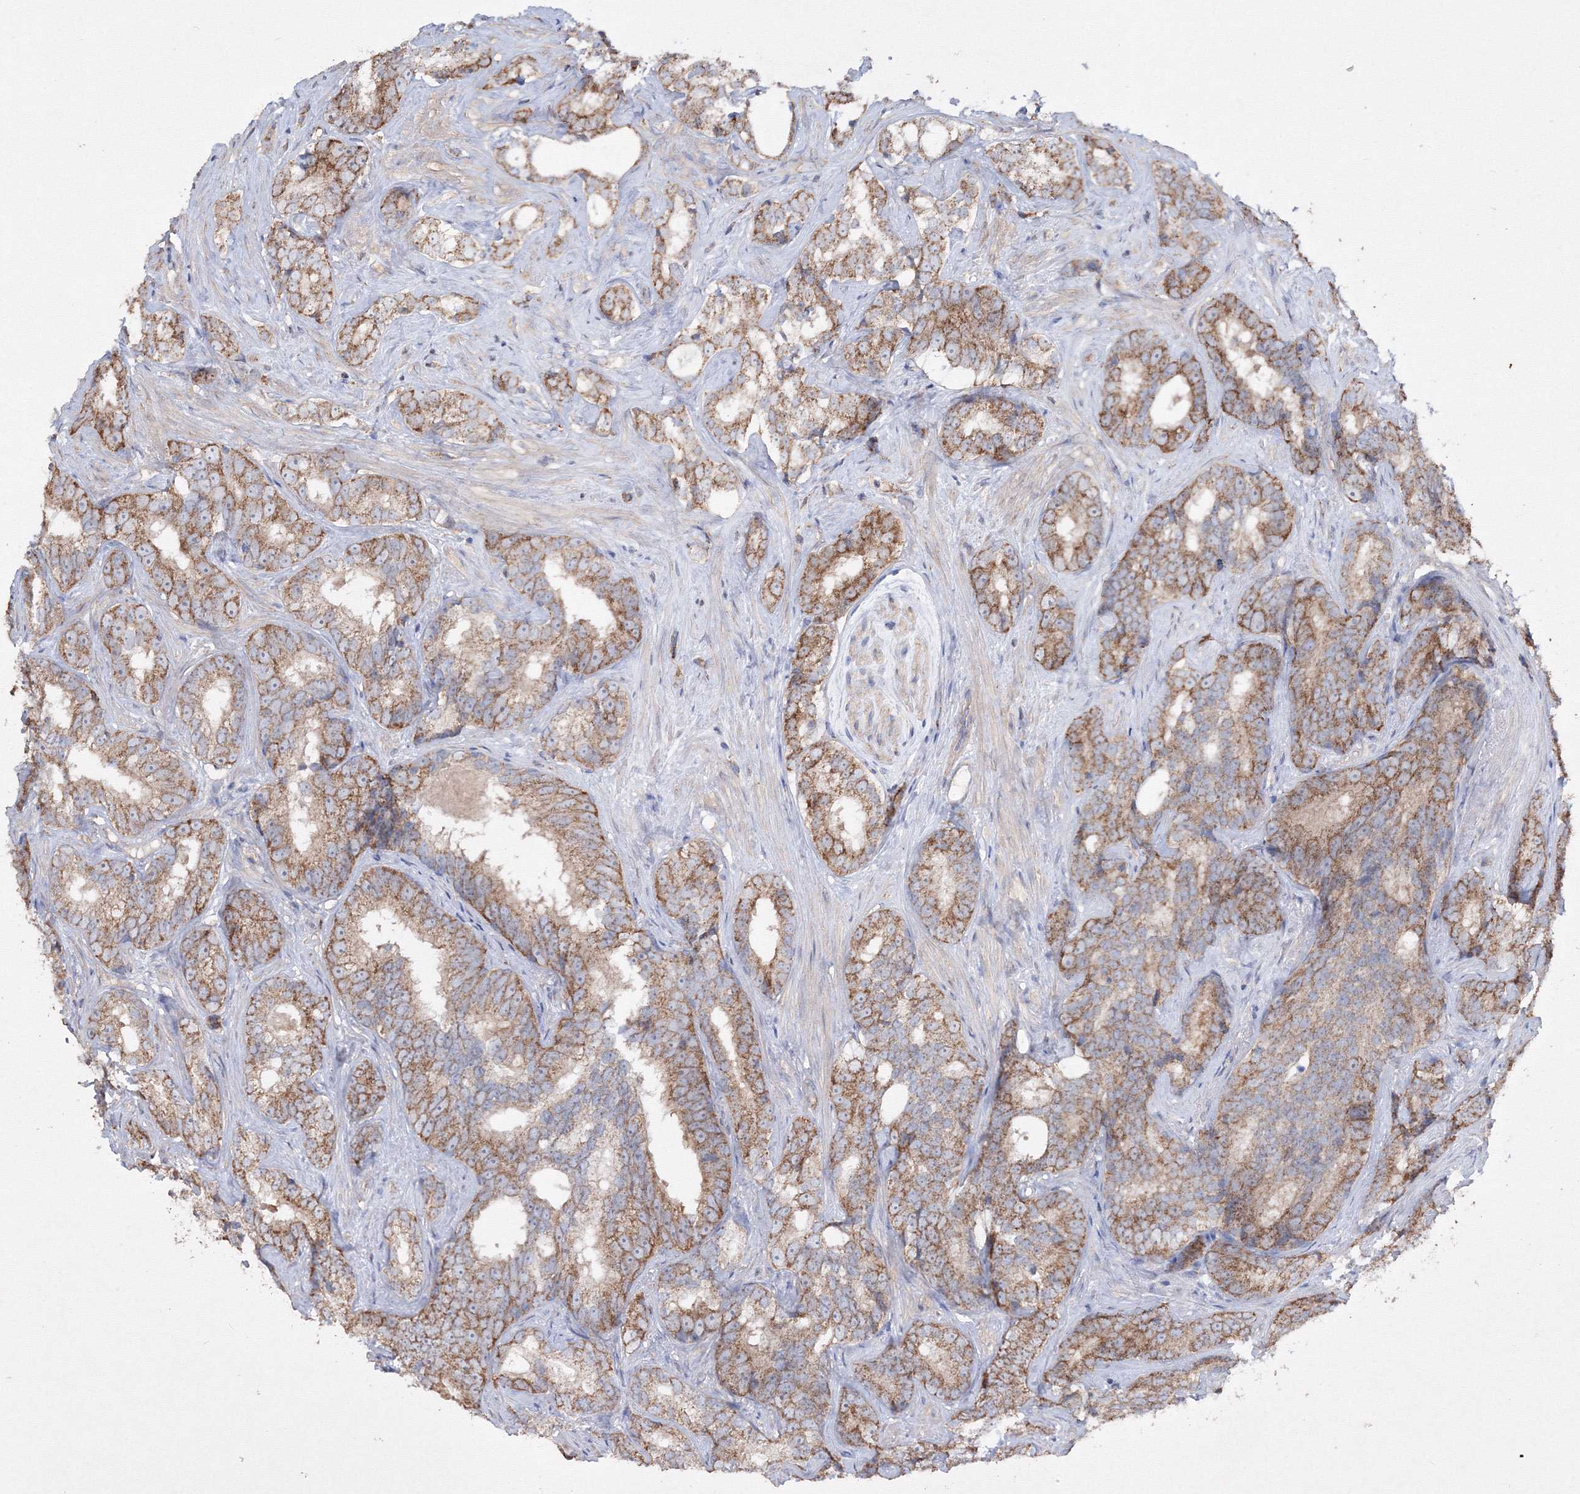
{"staining": {"intensity": "moderate", "quantity": ">75%", "location": "cytoplasmic/membranous"}, "tissue": "prostate cancer", "cell_type": "Tumor cells", "image_type": "cancer", "snomed": [{"axis": "morphology", "description": "Adenocarcinoma, High grade"}, {"axis": "topography", "description": "Prostate"}], "caption": "Protein staining of prostate cancer (adenocarcinoma (high-grade)) tissue reveals moderate cytoplasmic/membranous expression in approximately >75% of tumor cells.", "gene": "GRSF1", "patient": {"sex": "male", "age": 66}}